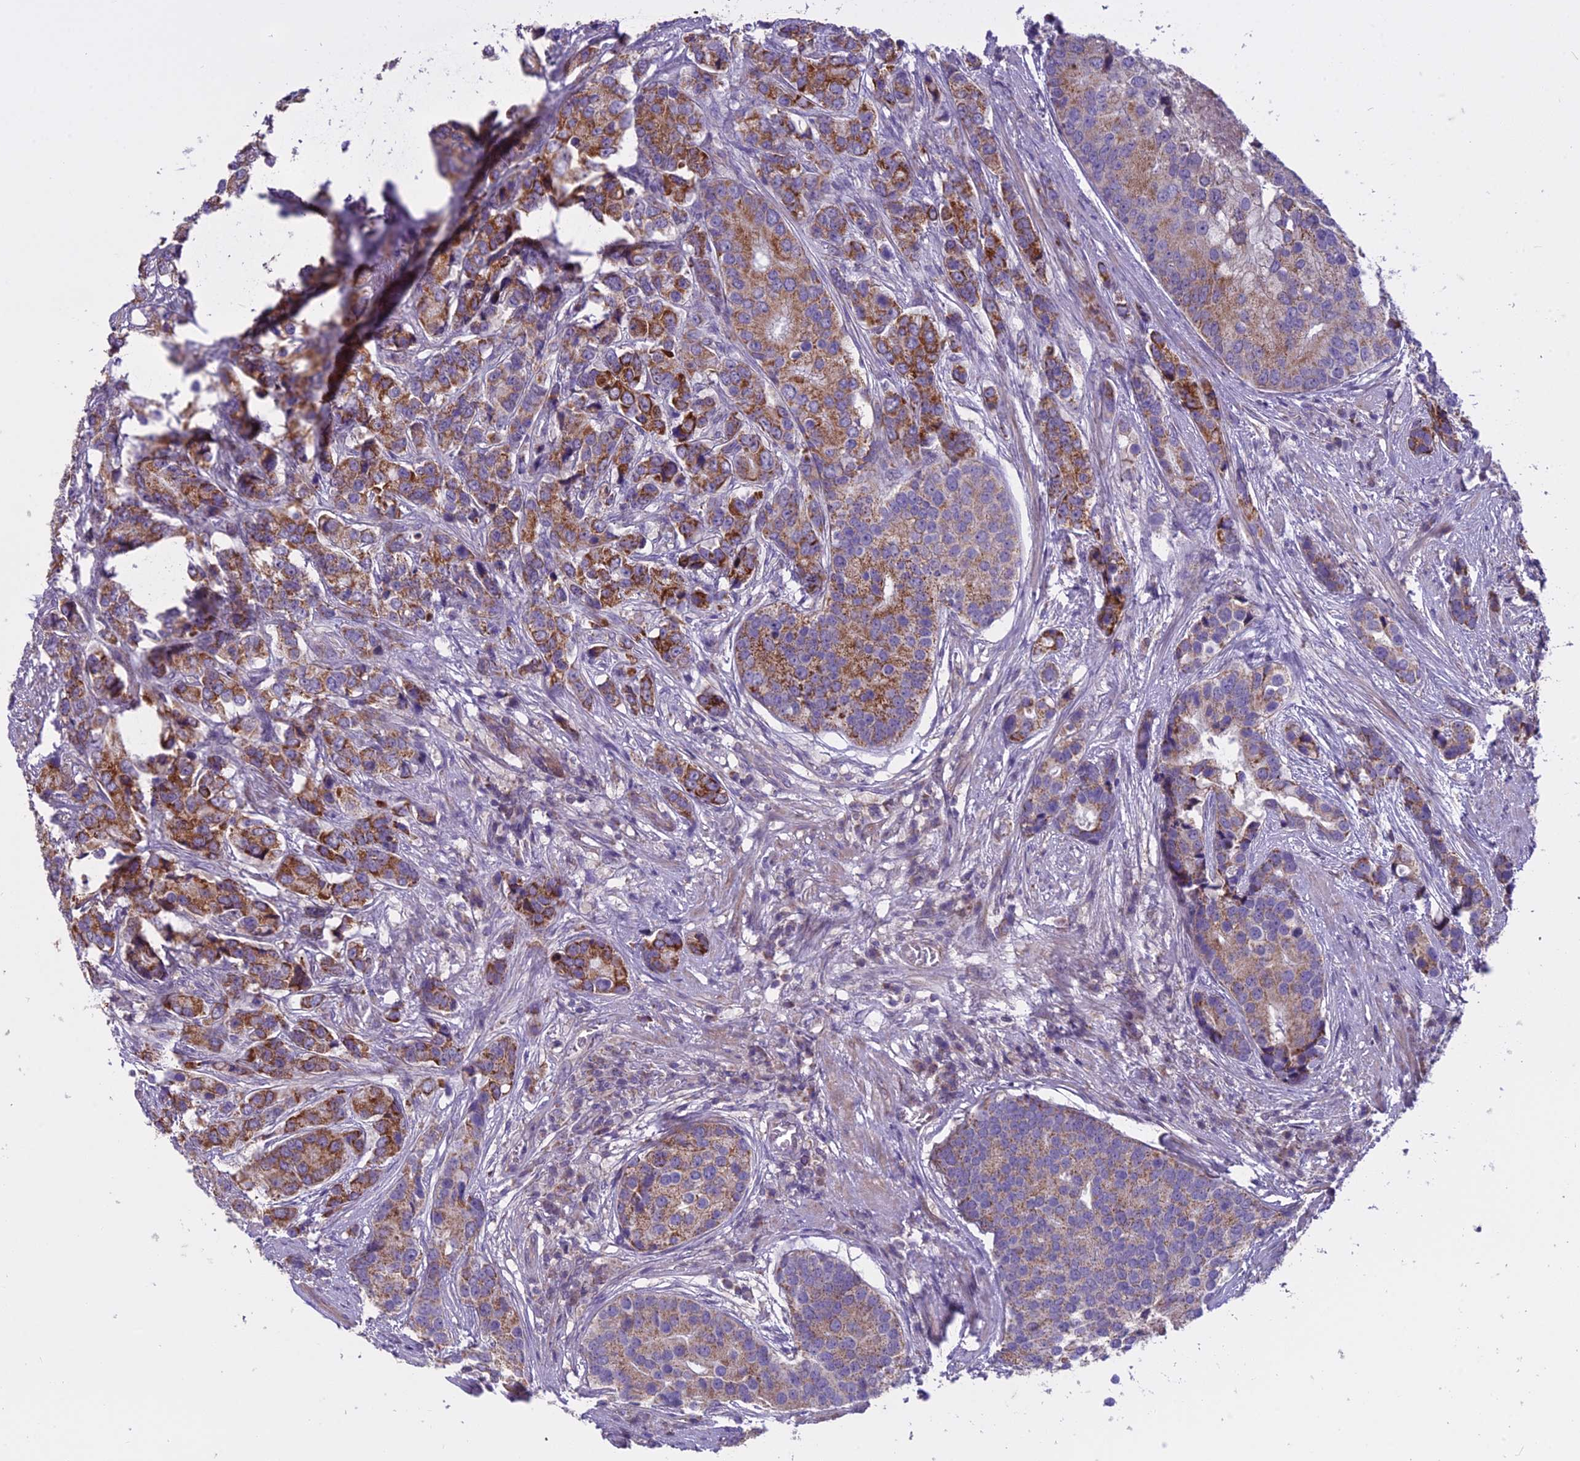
{"staining": {"intensity": "moderate", "quantity": ">75%", "location": "cytoplasmic/membranous"}, "tissue": "prostate cancer", "cell_type": "Tumor cells", "image_type": "cancer", "snomed": [{"axis": "morphology", "description": "Adenocarcinoma, High grade"}, {"axis": "topography", "description": "Prostate"}], "caption": "The micrograph exhibits a brown stain indicating the presence of a protein in the cytoplasmic/membranous of tumor cells in prostate cancer (high-grade adenocarcinoma).", "gene": "DUS2", "patient": {"sex": "male", "age": 62}}